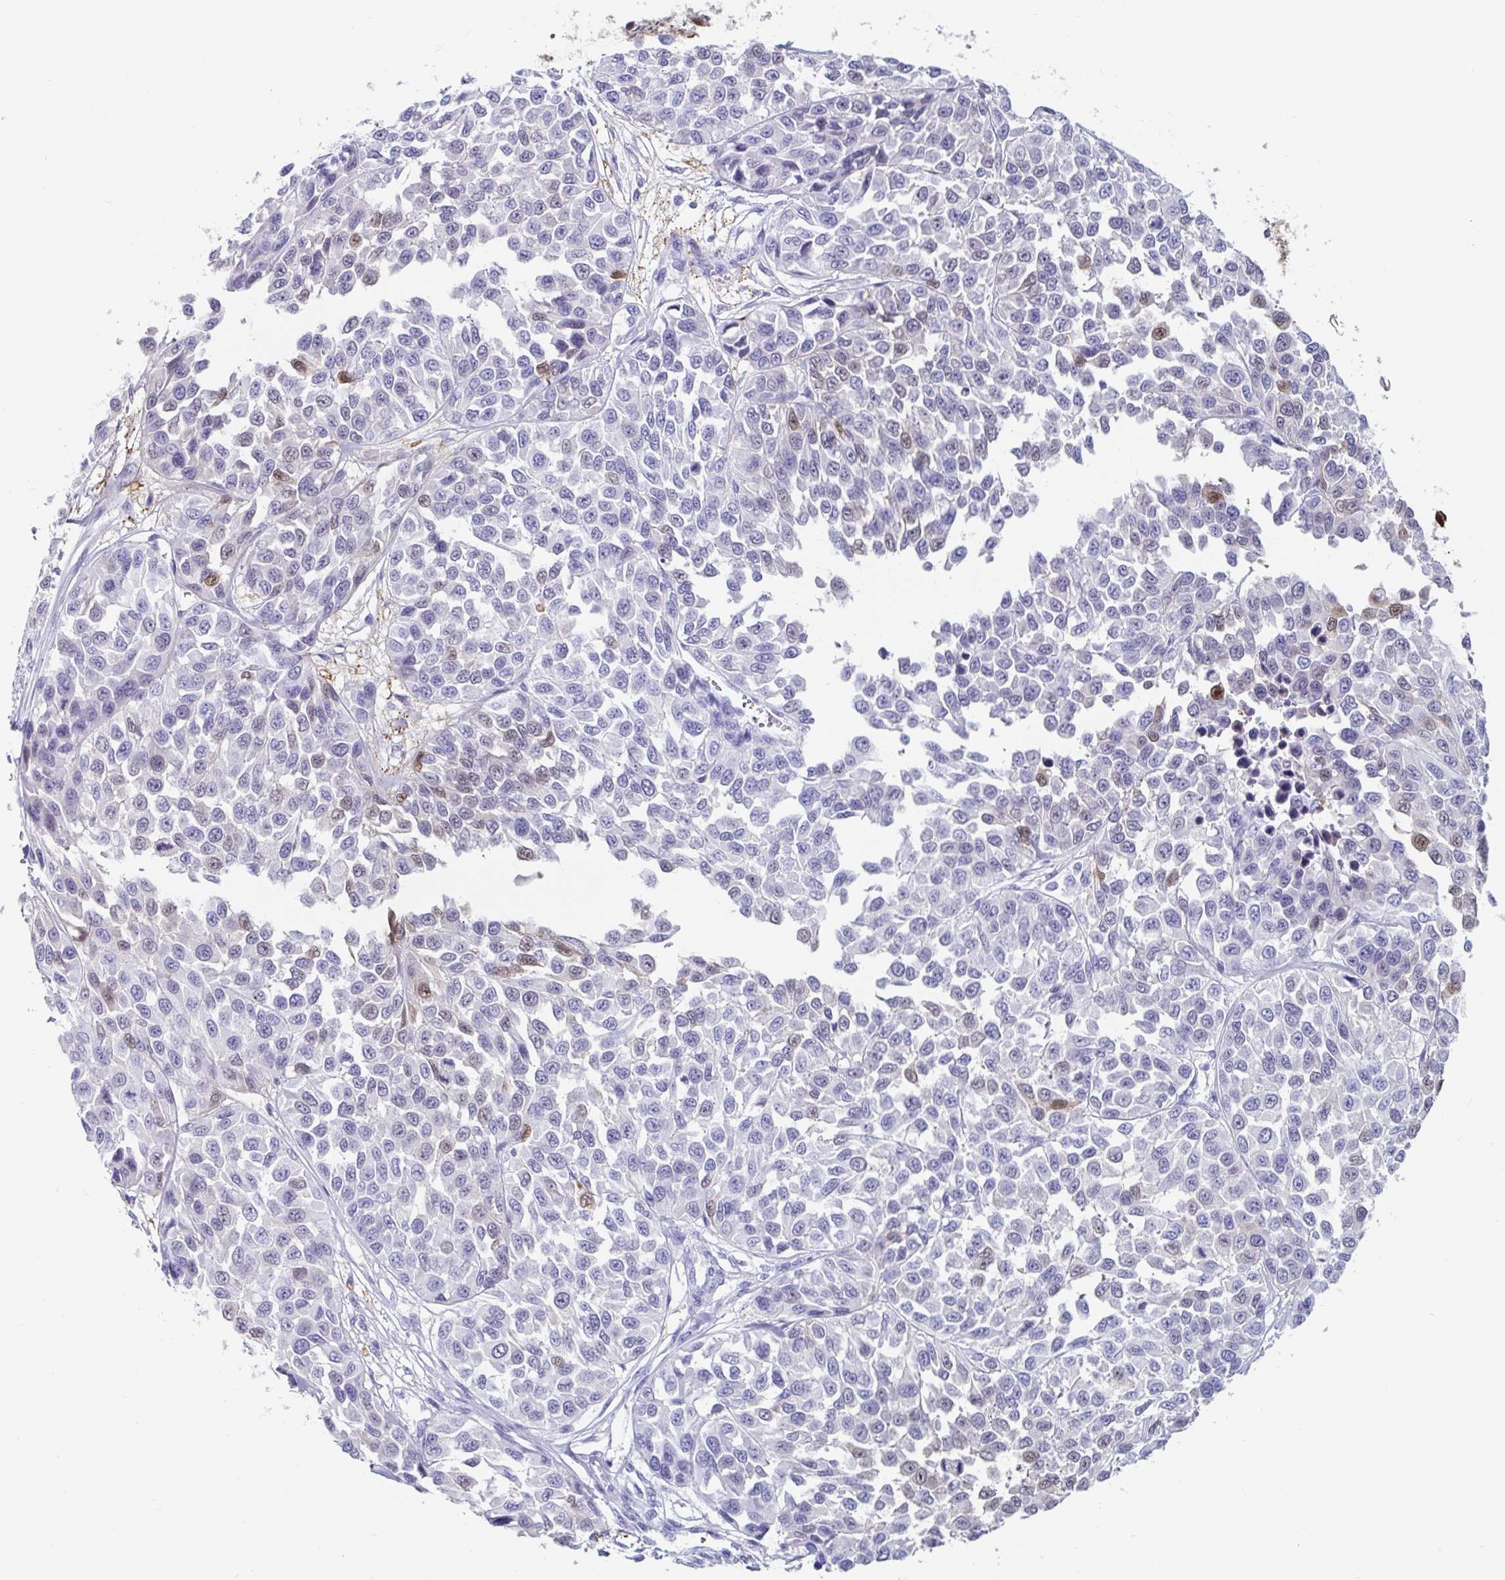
{"staining": {"intensity": "weak", "quantity": "<25%", "location": "nuclear"}, "tissue": "melanoma", "cell_type": "Tumor cells", "image_type": "cancer", "snomed": [{"axis": "morphology", "description": "Malignant melanoma, NOS"}, {"axis": "topography", "description": "Skin"}], "caption": "Tumor cells are negative for brown protein staining in melanoma.", "gene": "GKN2", "patient": {"sex": "male", "age": 62}}